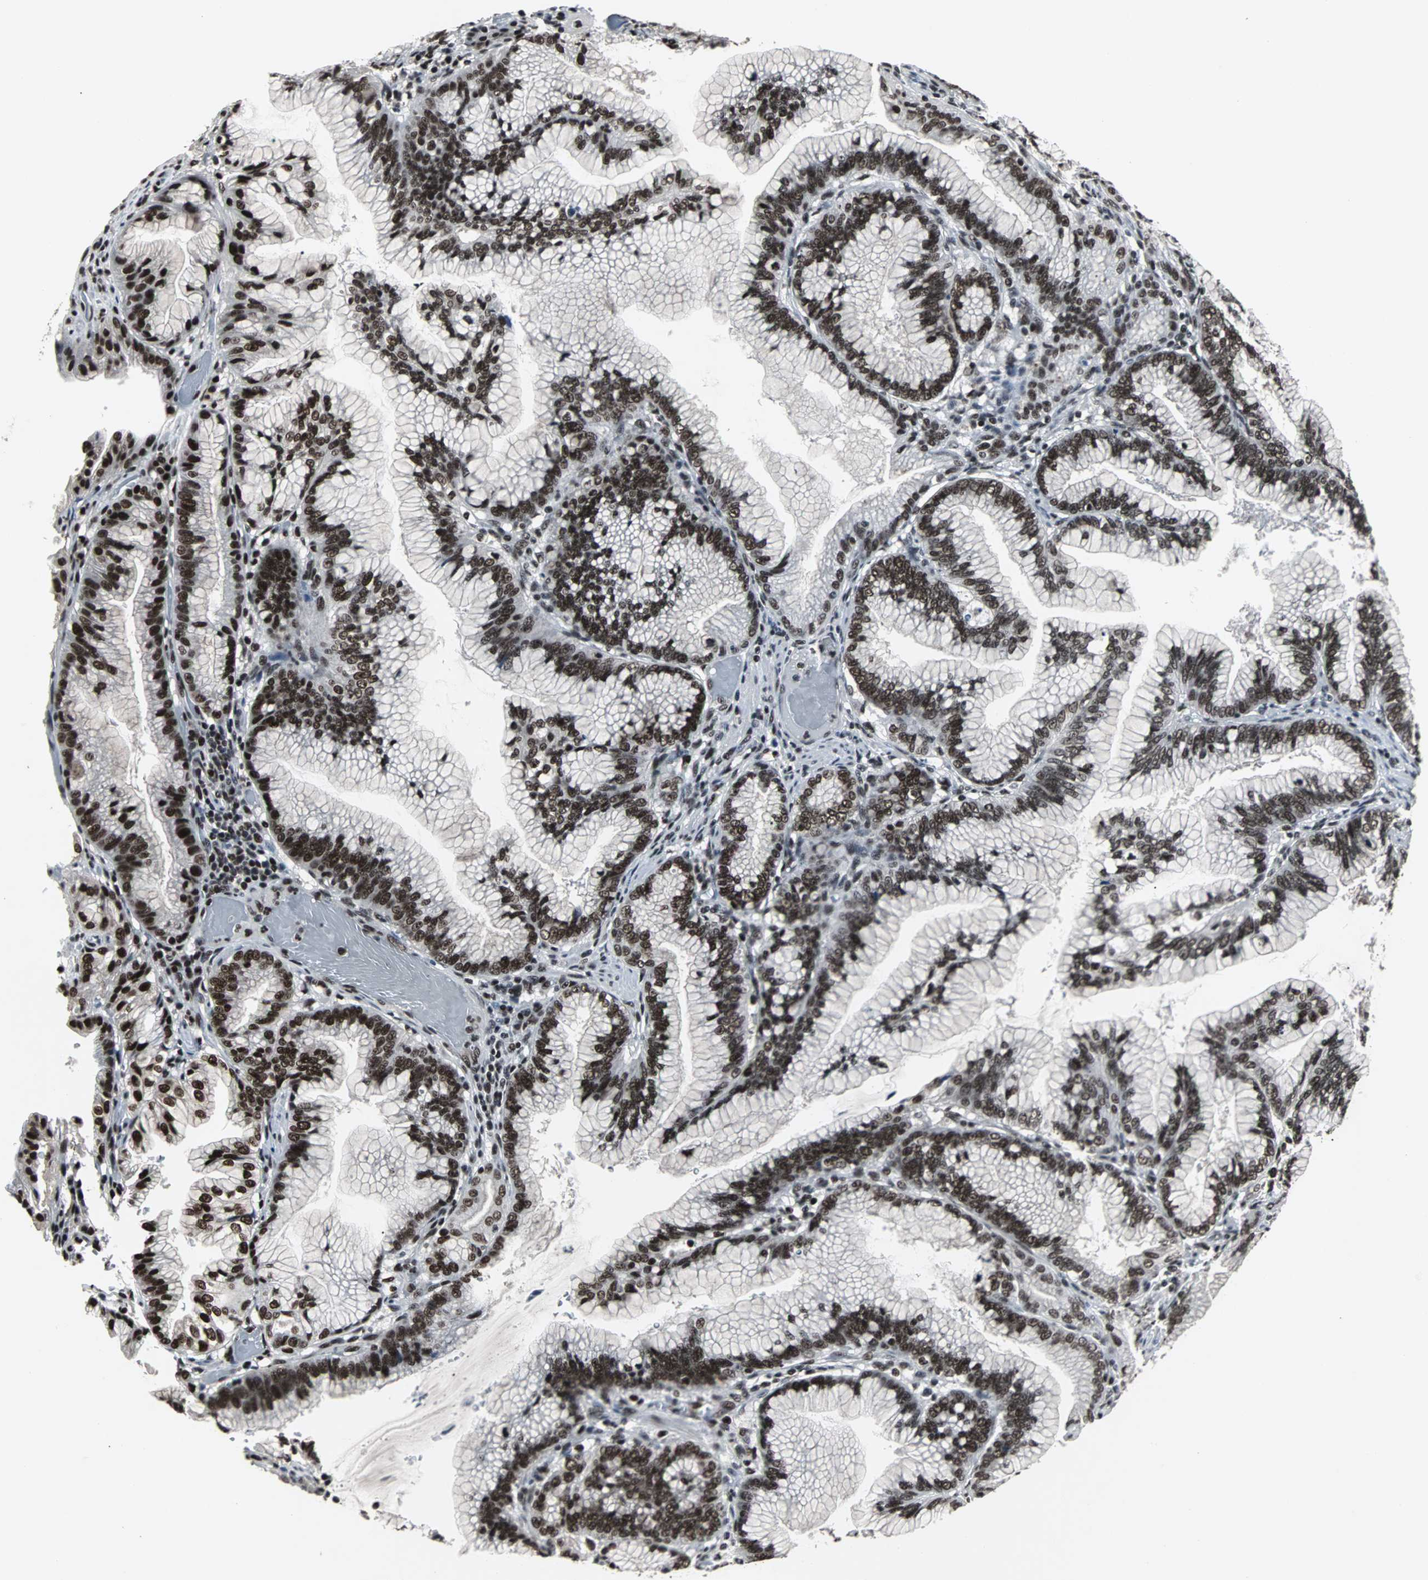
{"staining": {"intensity": "strong", "quantity": ">75%", "location": "nuclear"}, "tissue": "pancreatic cancer", "cell_type": "Tumor cells", "image_type": "cancer", "snomed": [{"axis": "morphology", "description": "Adenocarcinoma, NOS"}, {"axis": "topography", "description": "Pancreas"}], "caption": "Tumor cells demonstrate high levels of strong nuclear expression in about >75% of cells in human adenocarcinoma (pancreatic). (DAB (3,3'-diaminobenzidine) IHC with brightfield microscopy, high magnification).", "gene": "PNKP", "patient": {"sex": "female", "age": 64}}